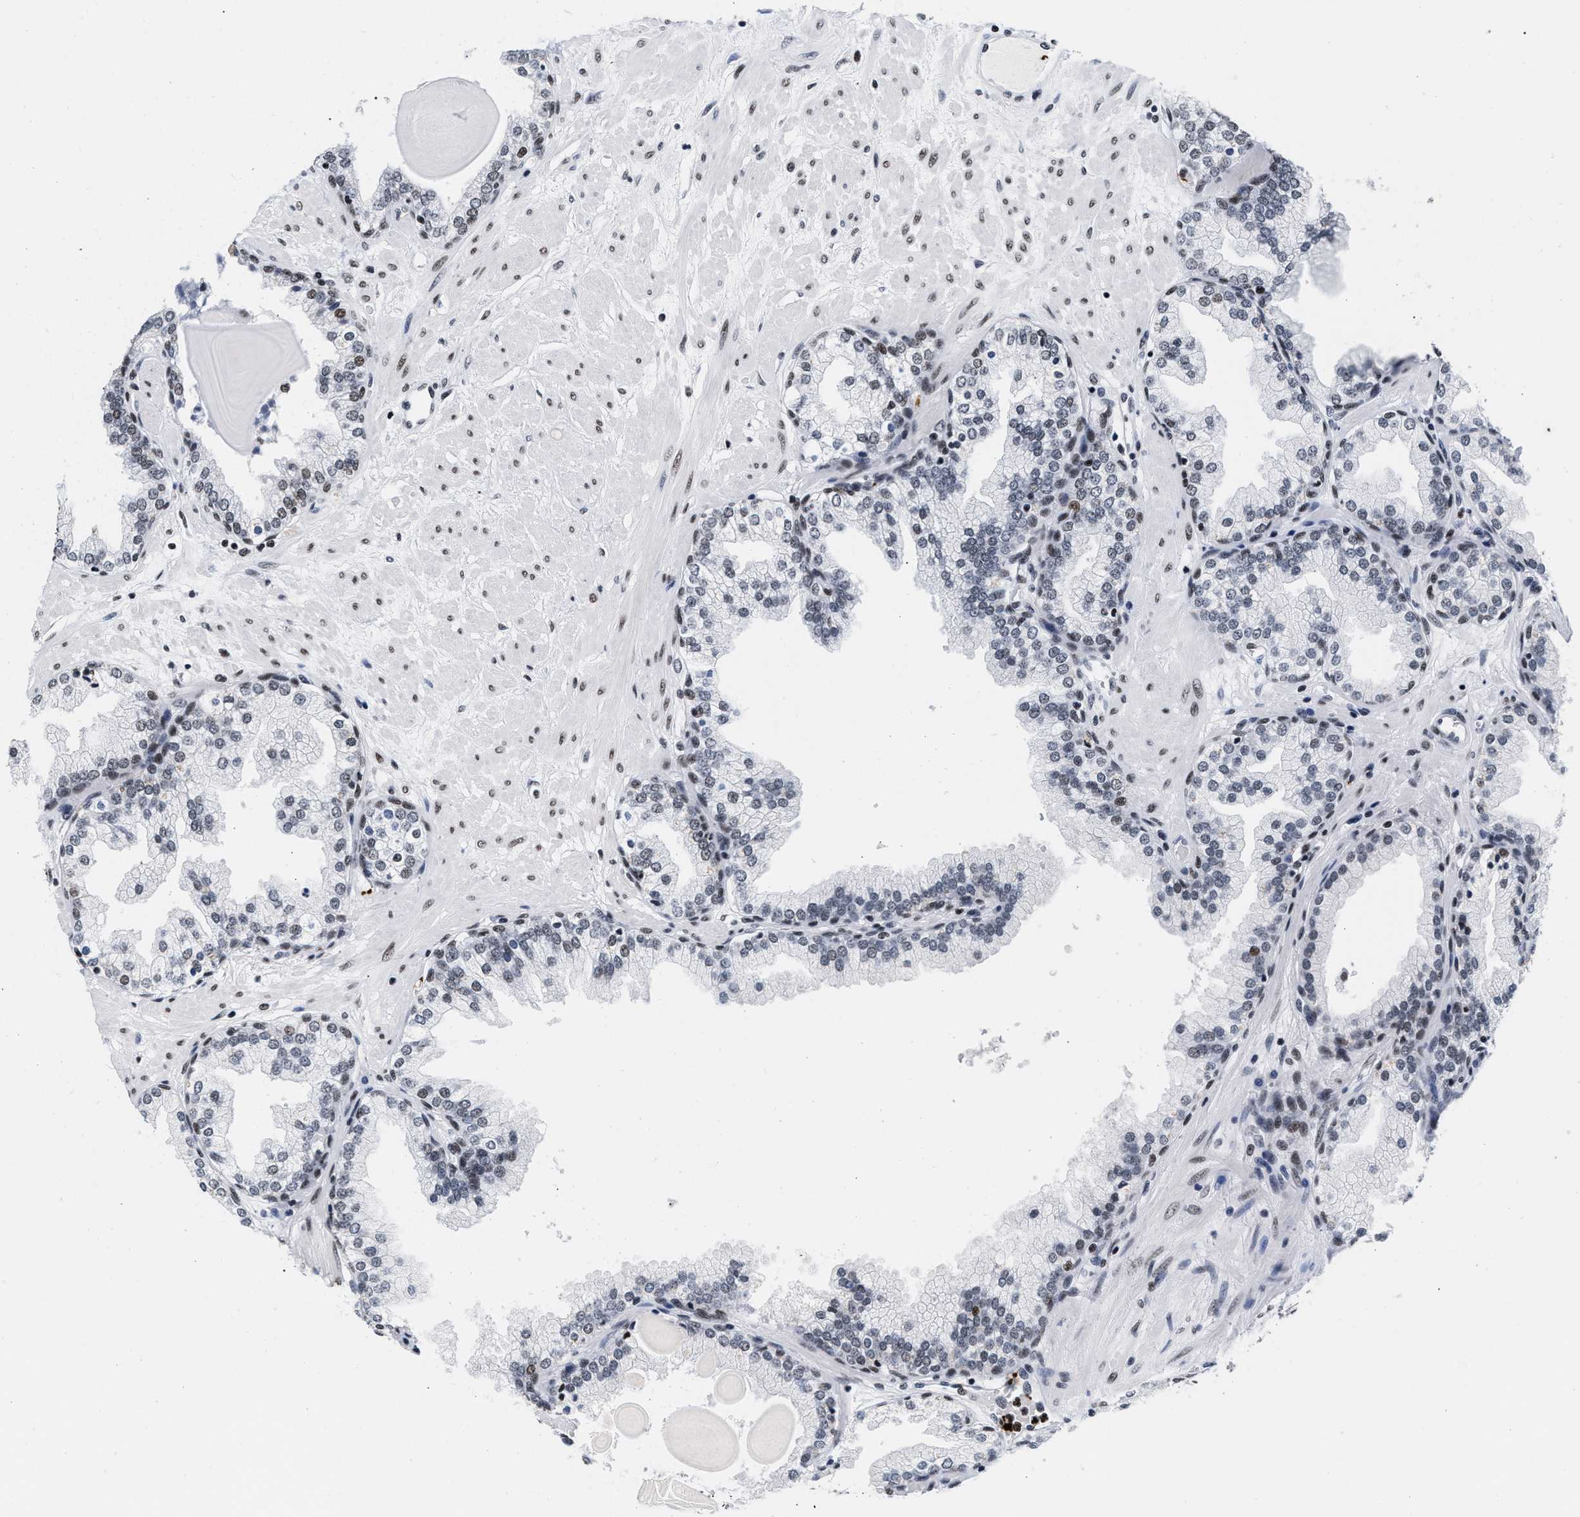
{"staining": {"intensity": "strong", "quantity": "25%-75%", "location": "nuclear"}, "tissue": "prostate", "cell_type": "Glandular cells", "image_type": "normal", "snomed": [{"axis": "morphology", "description": "Normal tissue, NOS"}, {"axis": "topography", "description": "Prostate"}], "caption": "Strong nuclear protein expression is identified in about 25%-75% of glandular cells in prostate. (IHC, brightfield microscopy, high magnification).", "gene": "RAD21", "patient": {"sex": "male", "age": 51}}